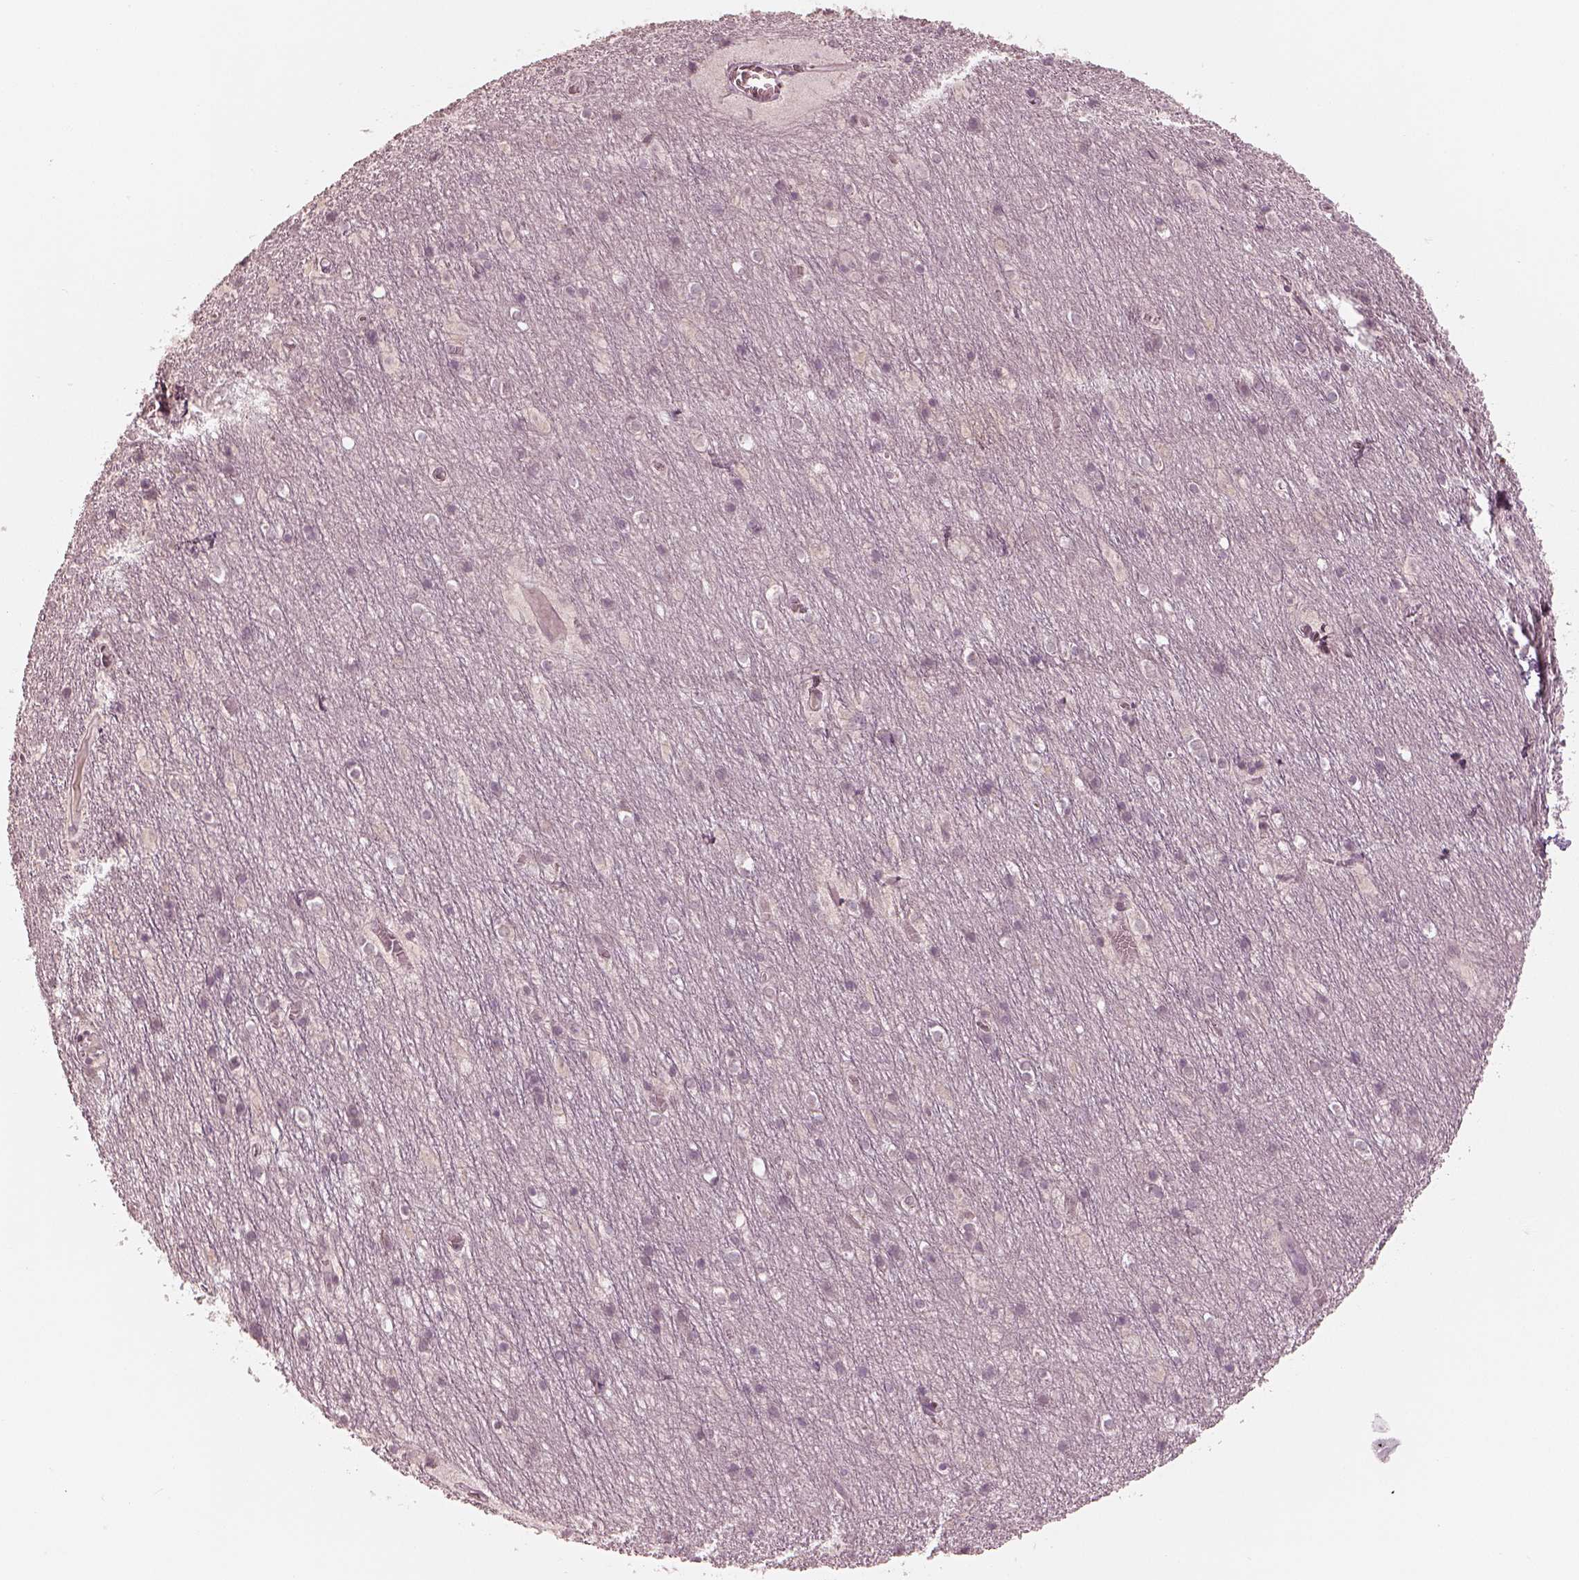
{"staining": {"intensity": "negative", "quantity": "none", "location": "none"}, "tissue": "cerebellum", "cell_type": "Cells in granular layer", "image_type": "normal", "snomed": [{"axis": "morphology", "description": "Normal tissue, NOS"}, {"axis": "topography", "description": "Cerebellum"}], "caption": "A histopathology image of cerebellum stained for a protein displays no brown staining in cells in granular layer. The staining was performed using DAB (3,3'-diaminobenzidine) to visualize the protein expression in brown, while the nuclei were stained in blue with hematoxylin (Magnification: 20x).", "gene": "ACACB", "patient": {"sex": "male", "age": 70}}